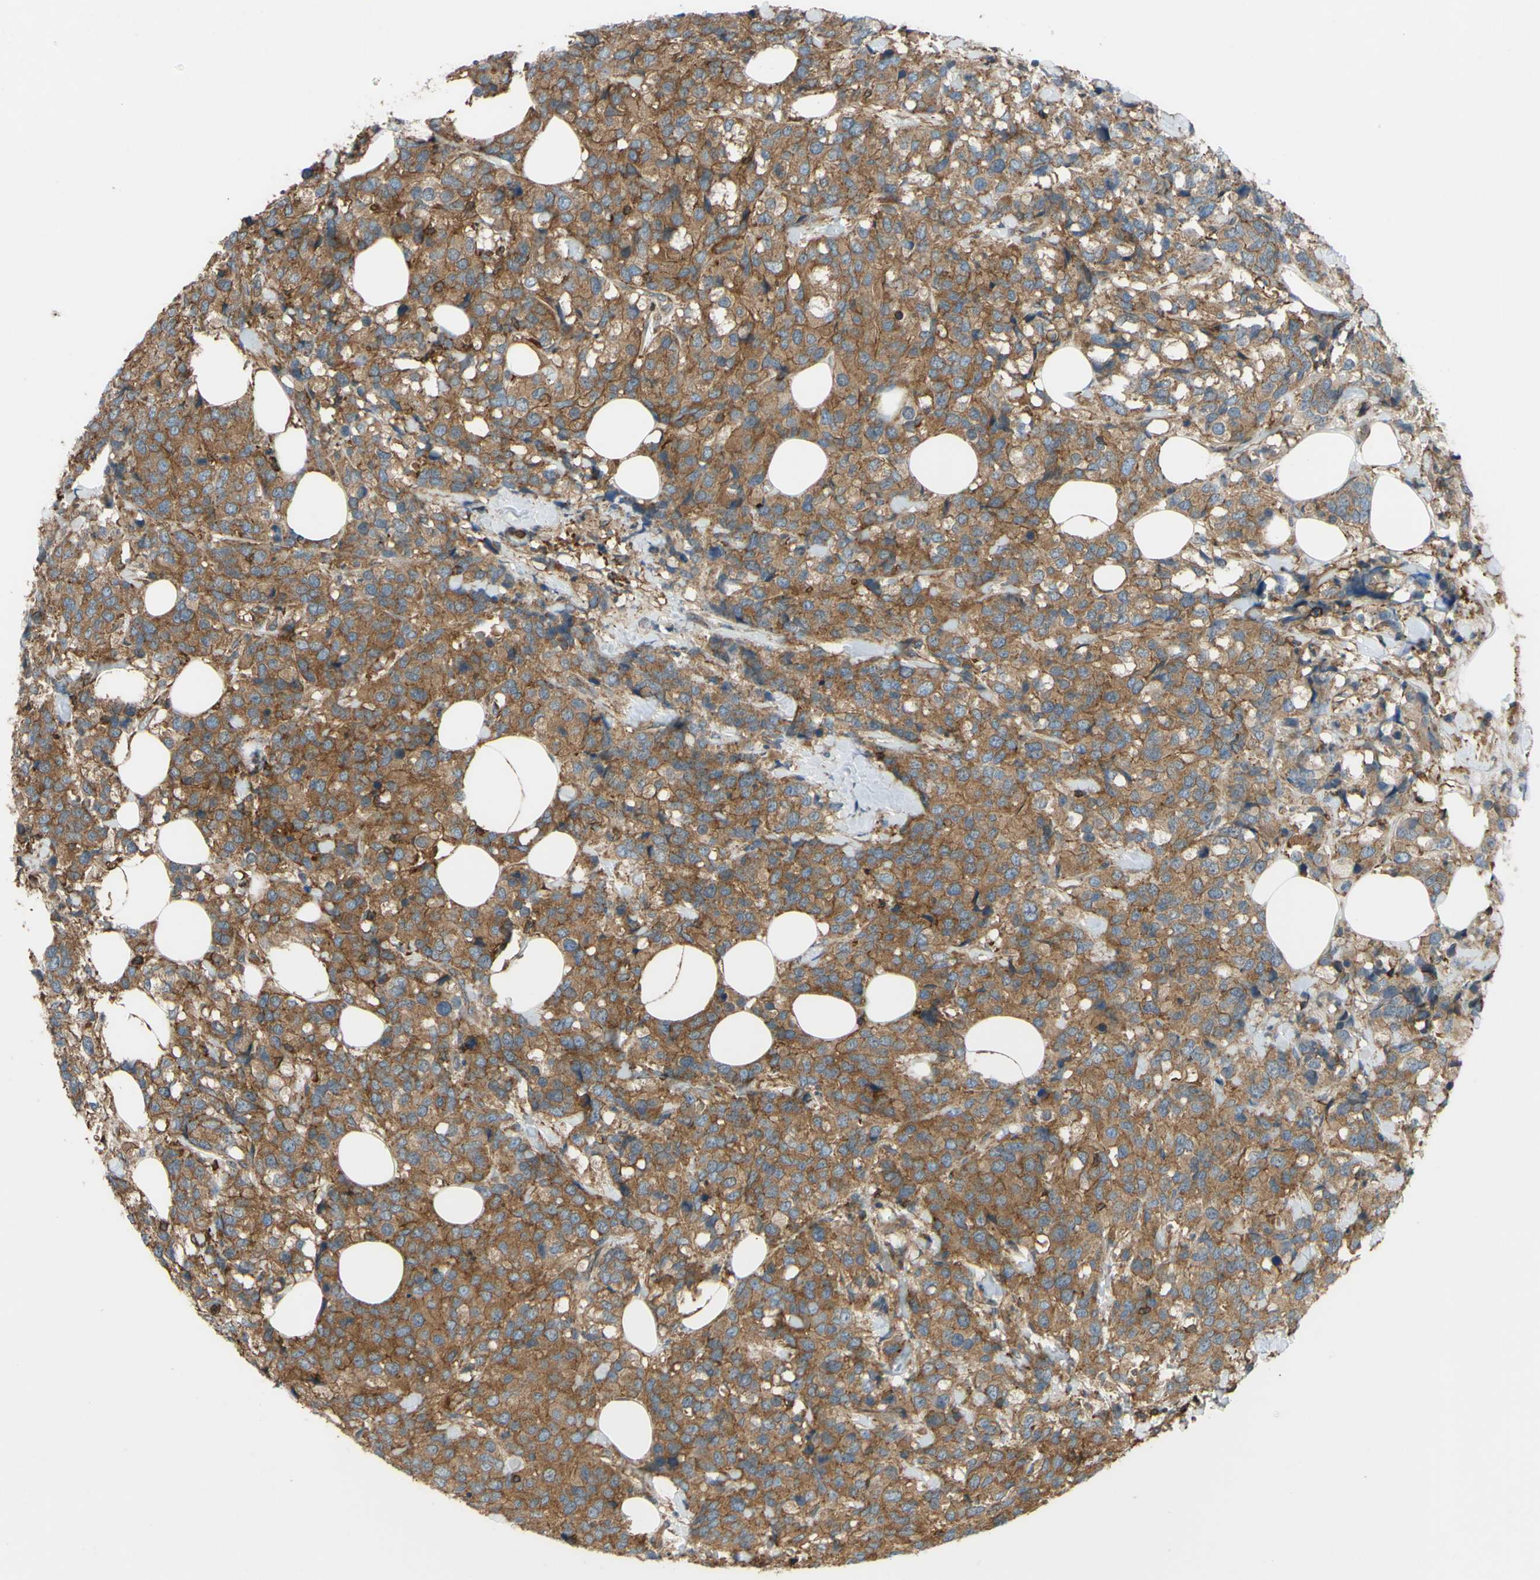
{"staining": {"intensity": "moderate", "quantity": ">75%", "location": "cytoplasmic/membranous"}, "tissue": "breast cancer", "cell_type": "Tumor cells", "image_type": "cancer", "snomed": [{"axis": "morphology", "description": "Lobular carcinoma"}, {"axis": "topography", "description": "Breast"}], "caption": "Immunohistochemical staining of human lobular carcinoma (breast) reveals moderate cytoplasmic/membranous protein expression in about >75% of tumor cells.", "gene": "ADD3", "patient": {"sex": "female", "age": 59}}